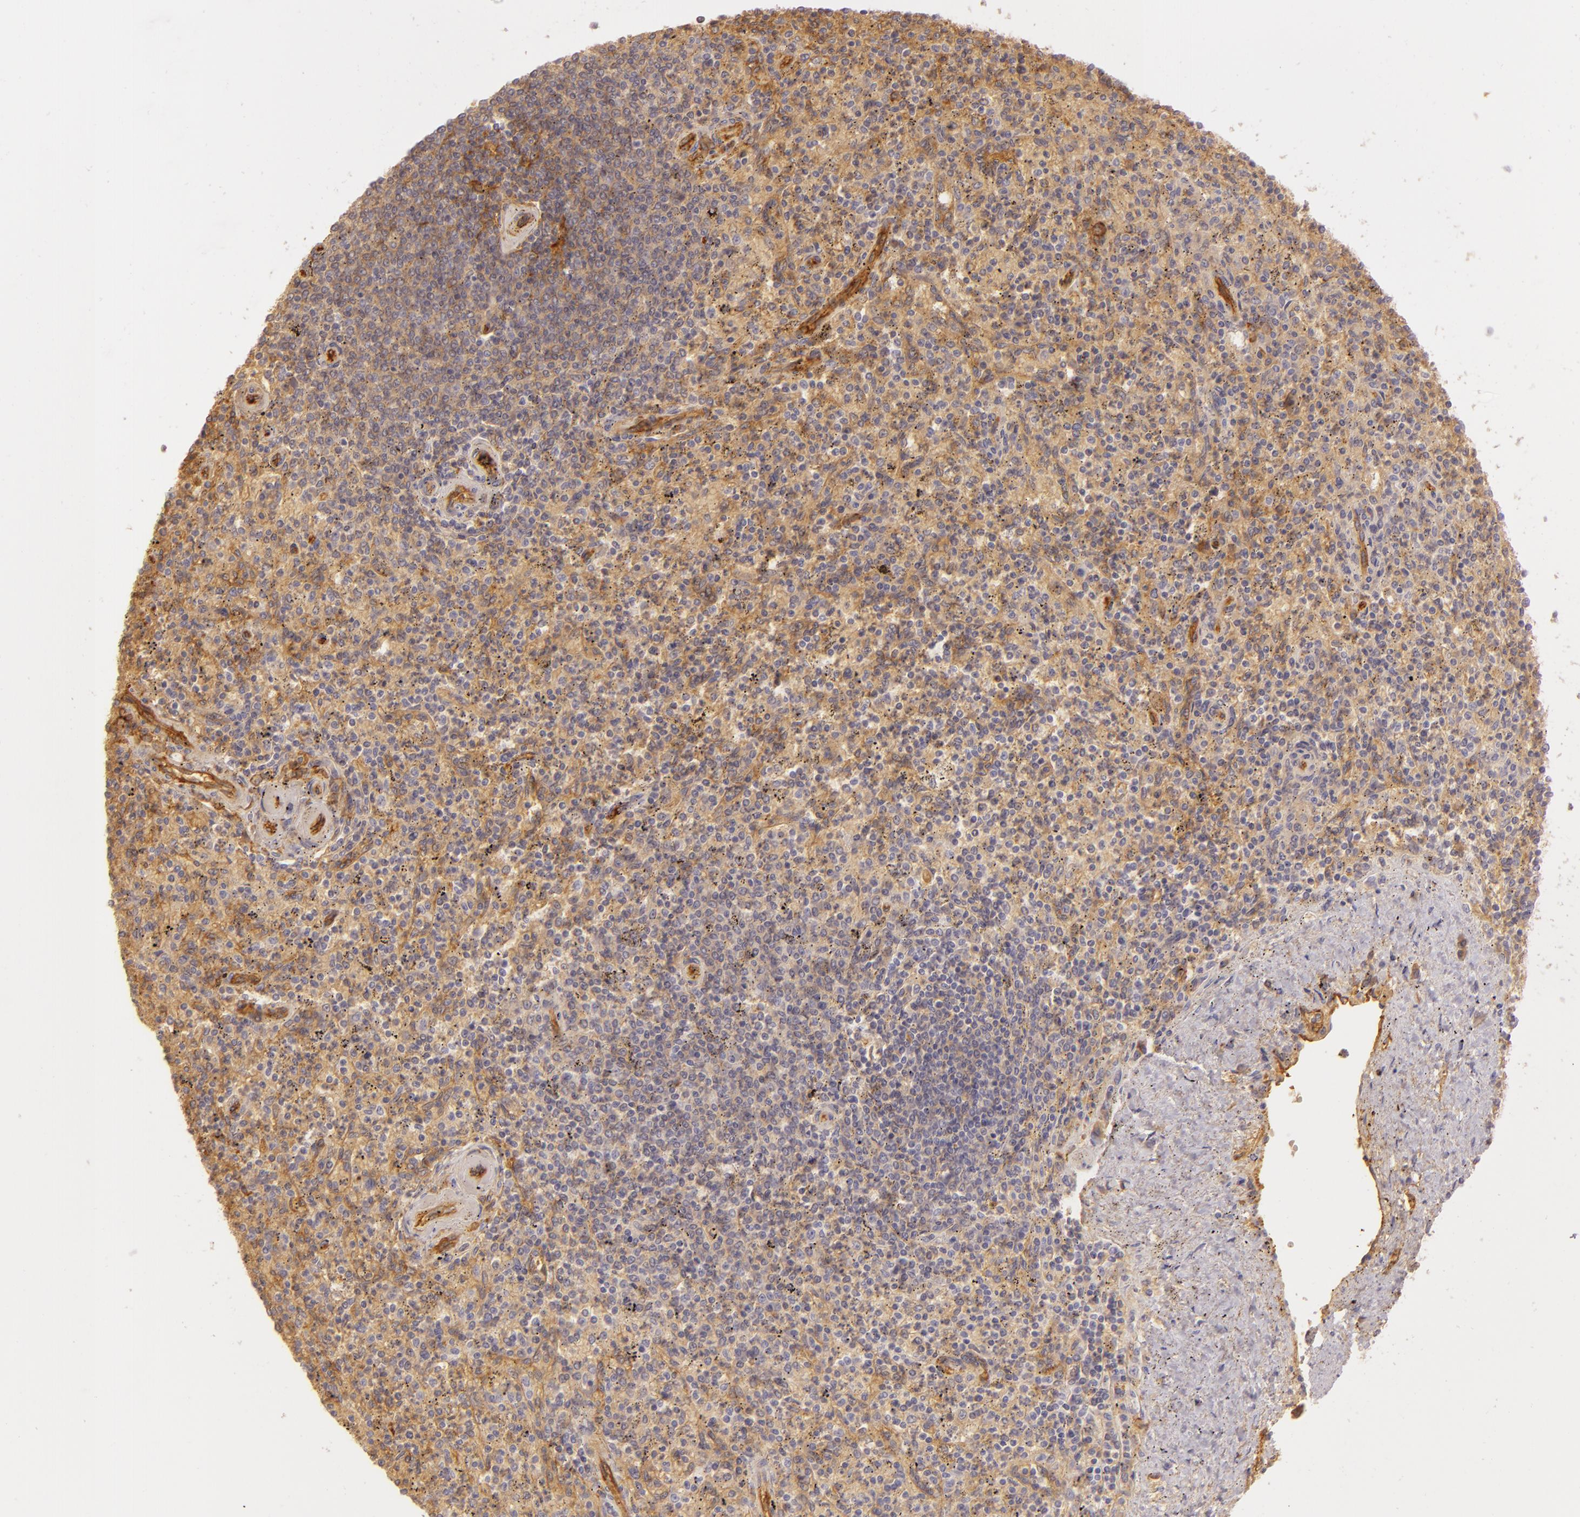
{"staining": {"intensity": "moderate", "quantity": ">75%", "location": "cytoplasmic/membranous"}, "tissue": "spleen", "cell_type": "Cells in red pulp", "image_type": "normal", "snomed": [{"axis": "morphology", "description": "Normal tissue, NOS"}, {"axis": "topography", "description": "Spleen"}], "caption": "High-magnification brightfield microscopy of unremarkable spleen stained with DAB (3,3'-diaminobenzidine) (brown) and counterstained with hematoxylin (blue). cells in red pulp exhibit moderate cytoplasmic/membranous positivity is identified in about>75% of cells.", "gene": "CD59", "patient": {"sex": "male", "age": 72}}